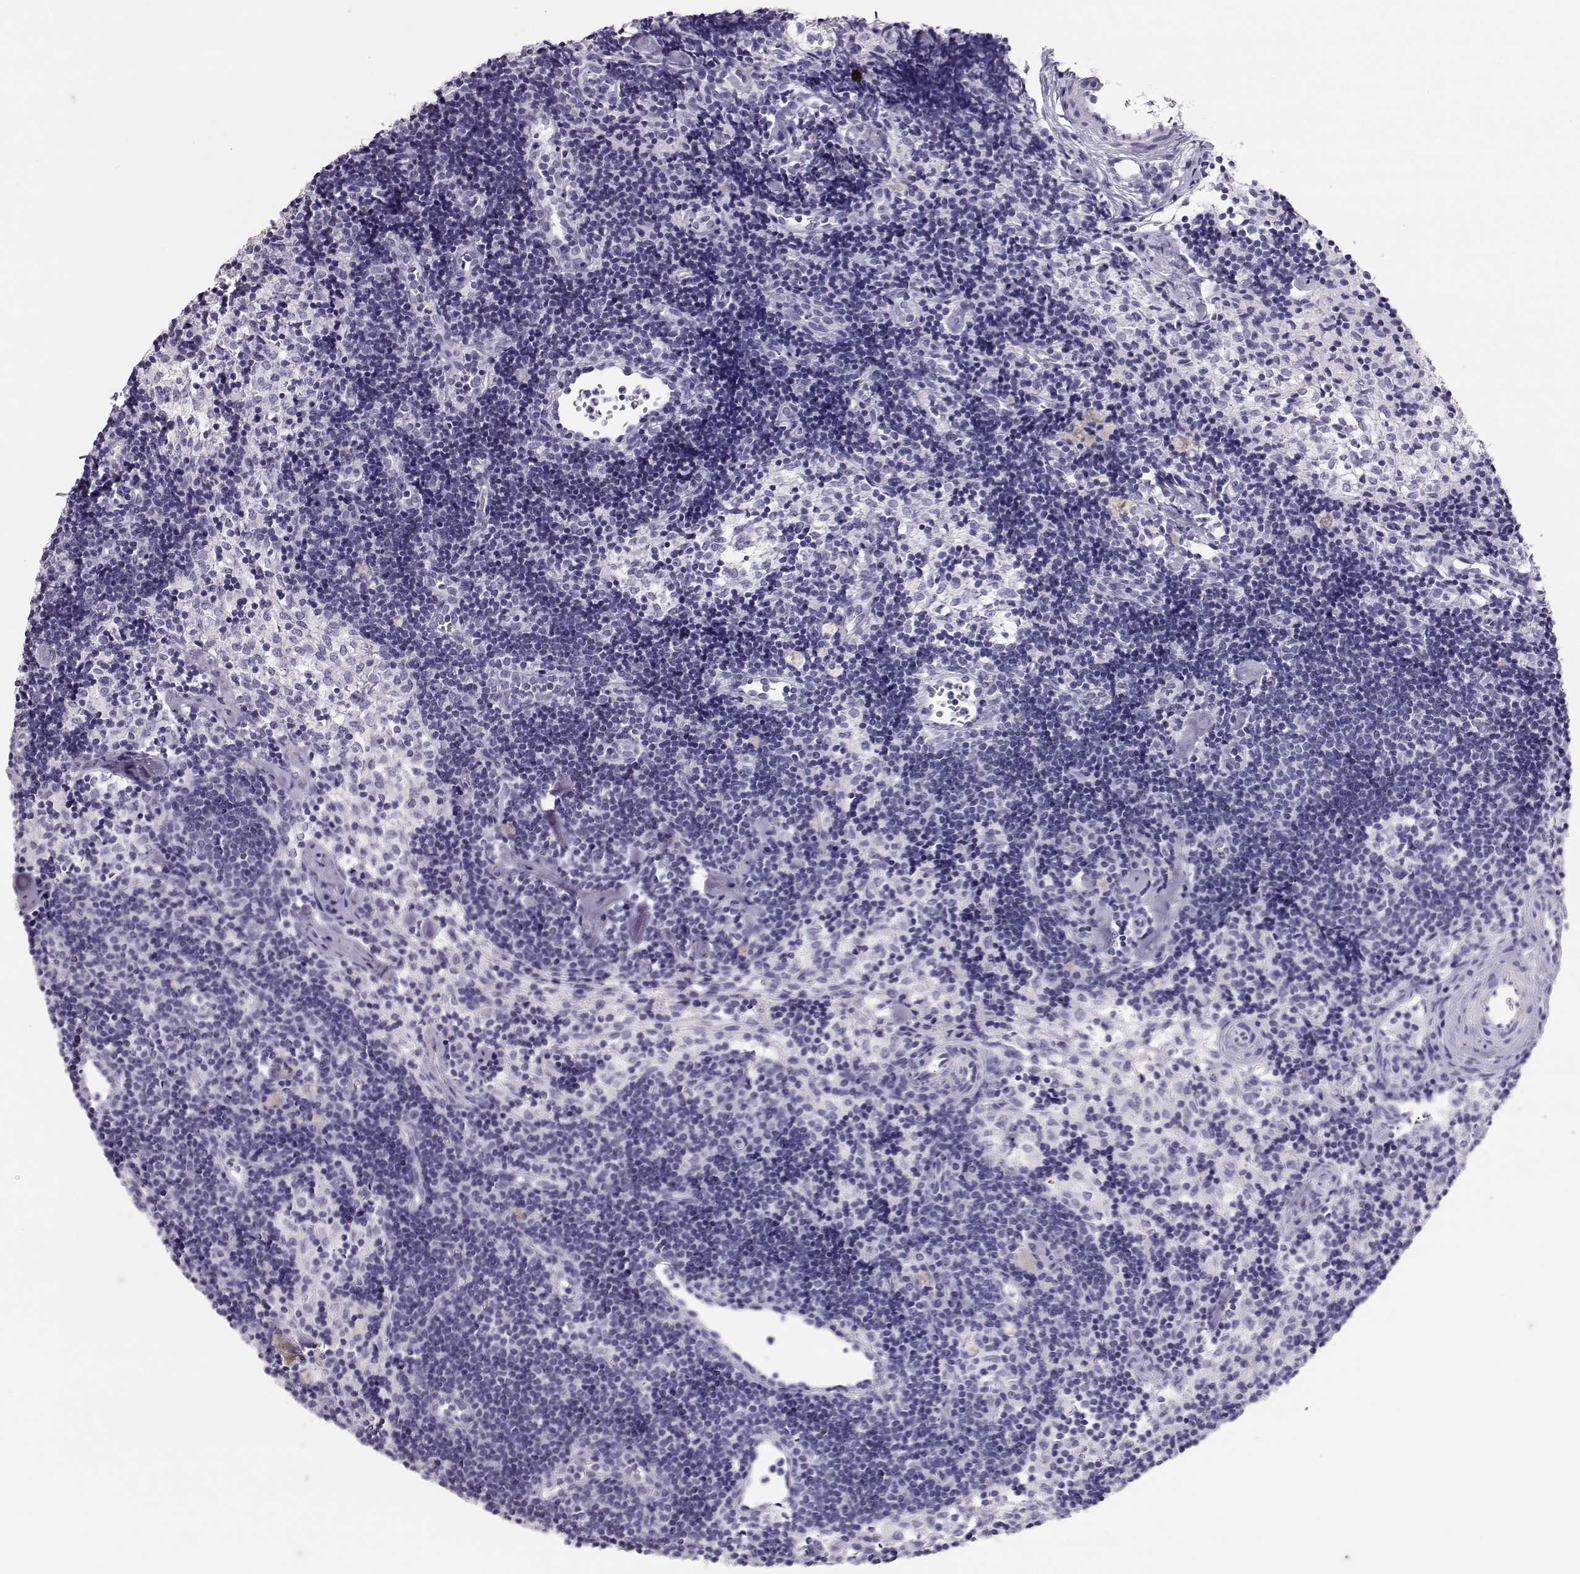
{"staining": {"intensity": "negative", "quantity": "none", "location": "none"}, "tissue": "lymph node", "cell_type": "Germinal center cells", "image_type": "normal", "snomed": [{"axis": "morphology", "description": "Normal tissue, NOS"}, {"axis": "topography", "description": "Lymph node"}], "caption": "This image is of normal lymph node stained with immunohistochemistry to label a protein in brown with the nuclei are counter-stained blue. There is no positivity in germinal center cells.", "gene": "MAGEC1", "patient": {"sex": "female", "age": 42}}